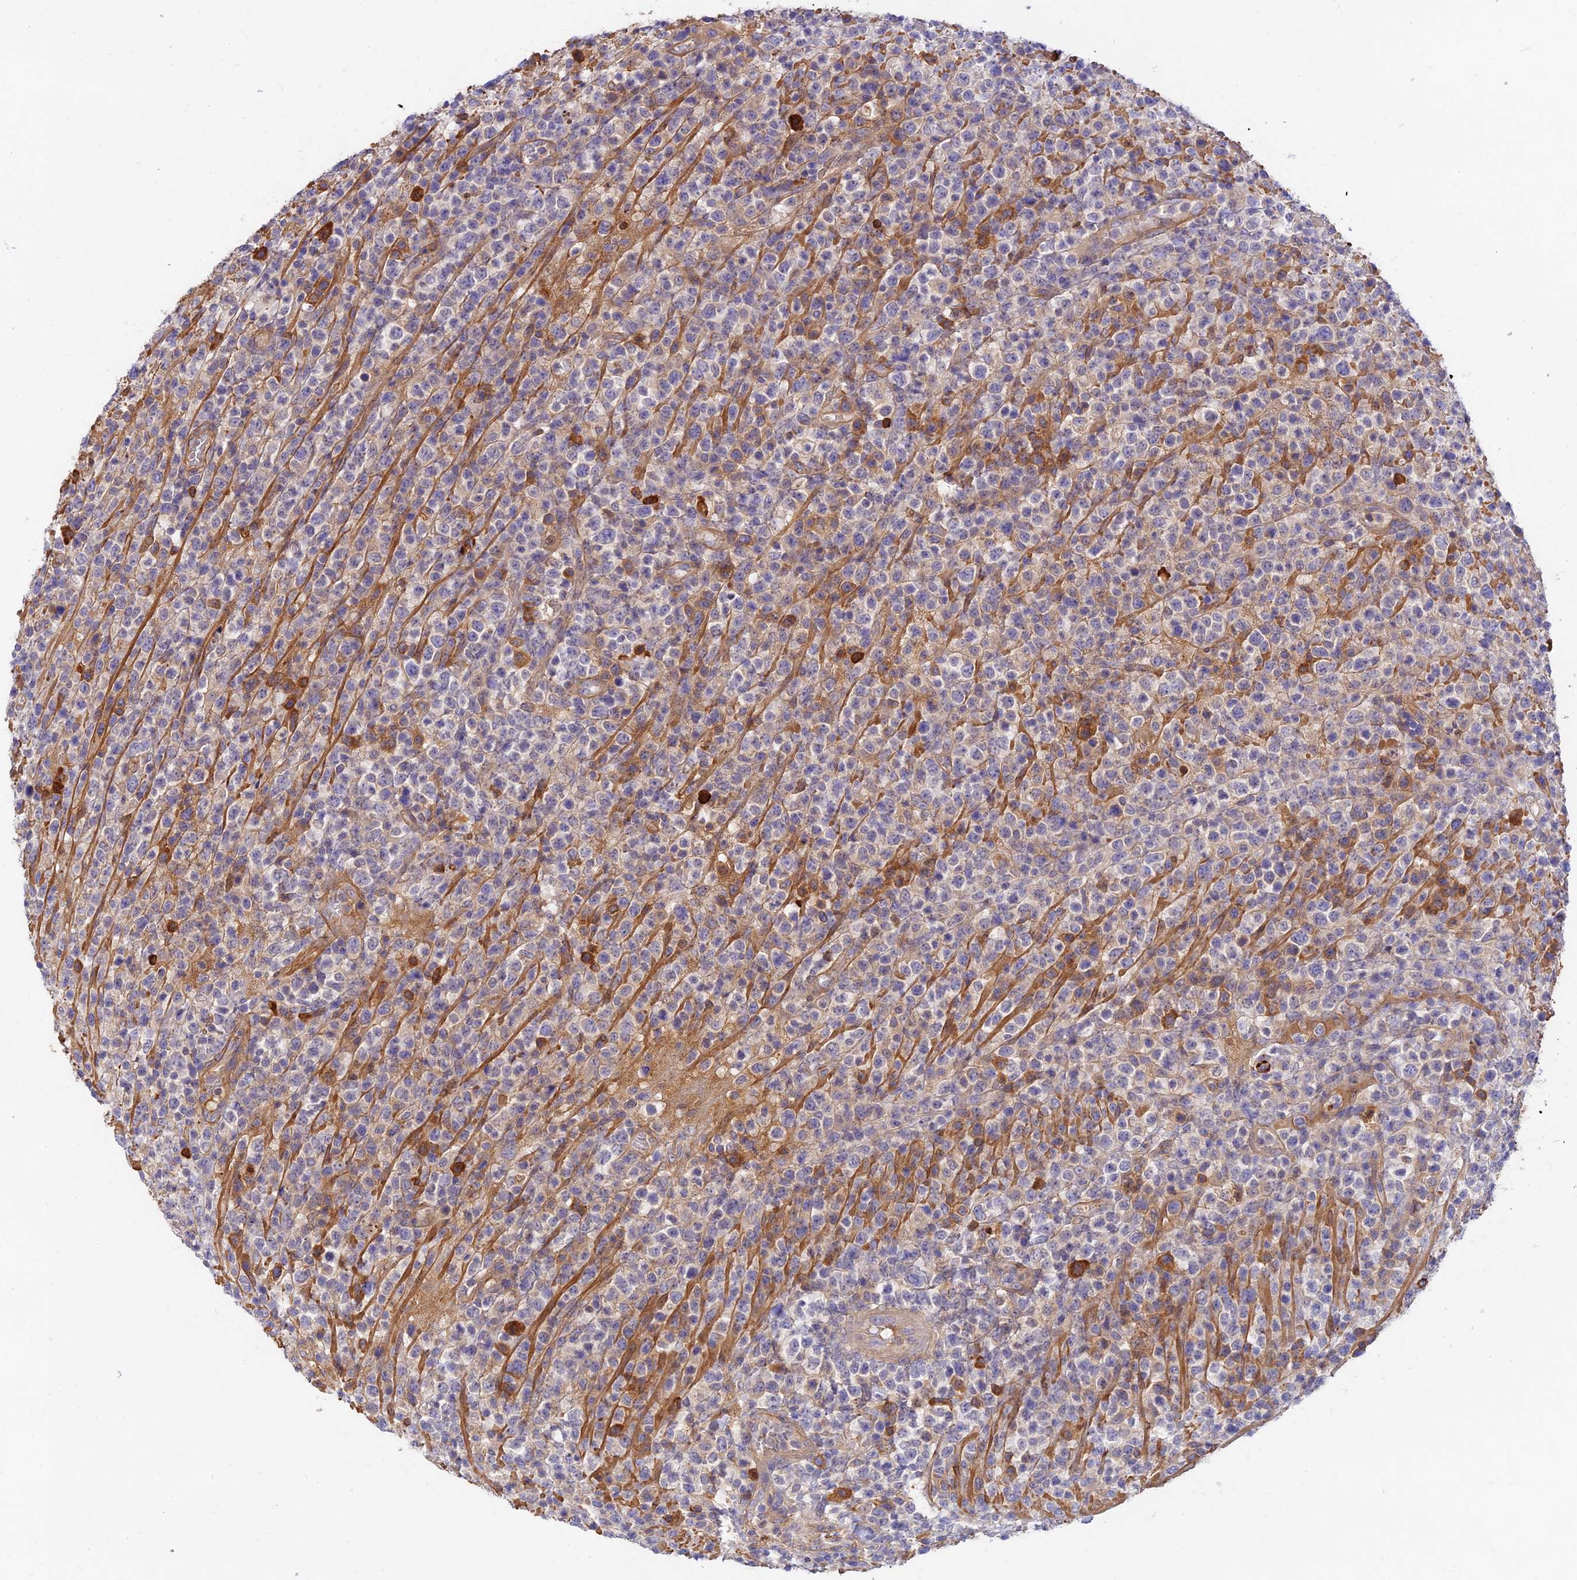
{"staining": {"intensity": "negative", "quantity": "none", "location": "none"}, "tissue": "lymphoma", "cell_type": "Tumor cells", "image_type": "cancer", "snomed": [{"axis": "morphology", "description": "Malignant lymphoma, non-Hodgkin's type, High grade"}, {"axis": "topography", "description": "Colon"}], "caption": "DAB immunohistochemical staining of human lymphoma reveals no significant staining in tumor cells. (IHC, brightfield microscopy, high magnification).", "gene": "ACSM5", "patient": {"sex": "female", "age": 53}}